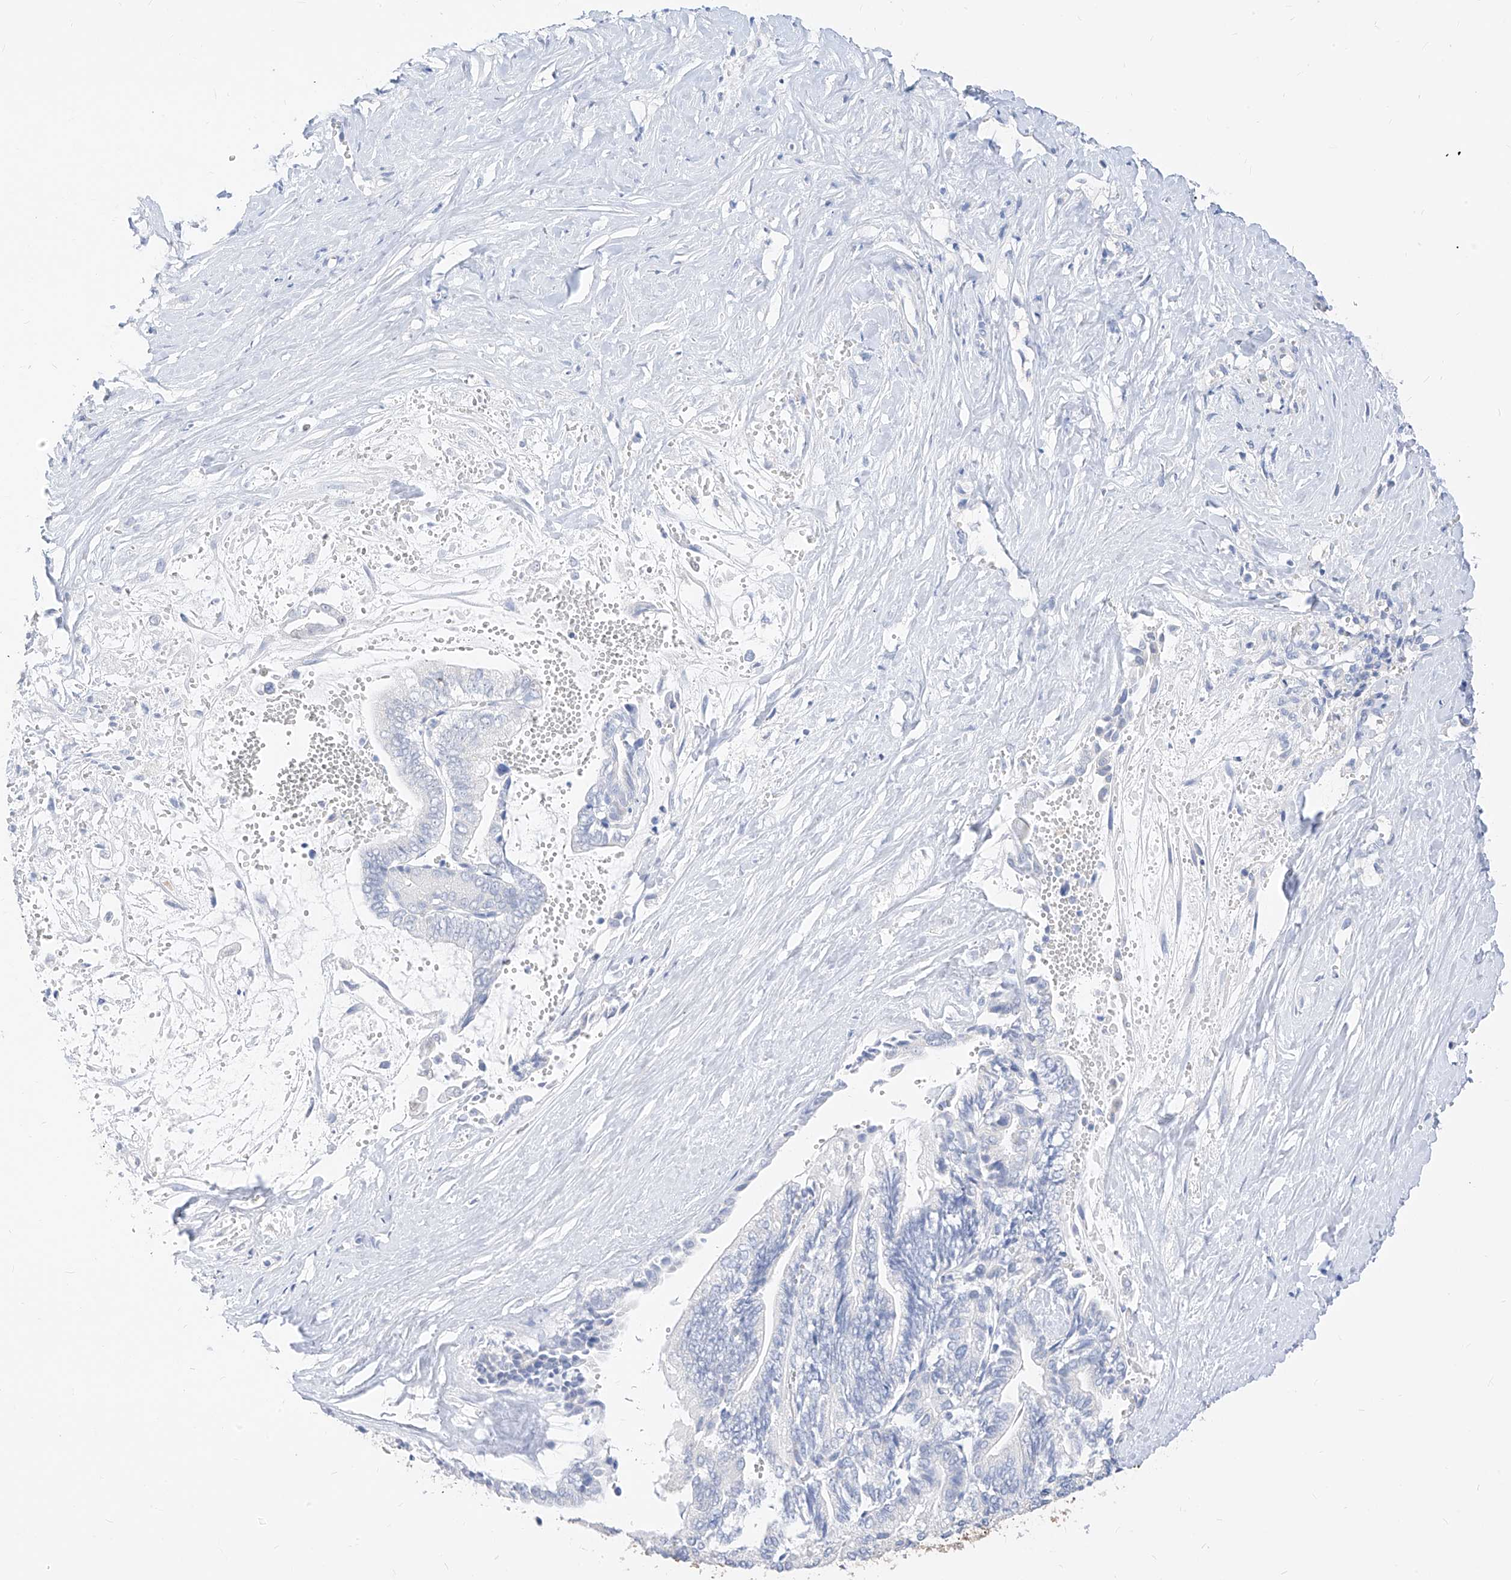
{"staining": {"intensity": "negative", "quantity": "none", "location": "none"}, "tissue": "liver cancer", "cell_type": "Tumor cells", "image_type": "cancer", "snomed": [{"axis": "morphology", "description": "Cholangiocarcinoma"}, {"axis": "topography", "description": "Liver"}], "caption": "A histopathology image of human liver cancer is negative for staining in tumor cells. (DAB immunohistochemistry, high magnification).", "gene": "ZZEF1", "patient": {"sex": "female", "age": 75}}